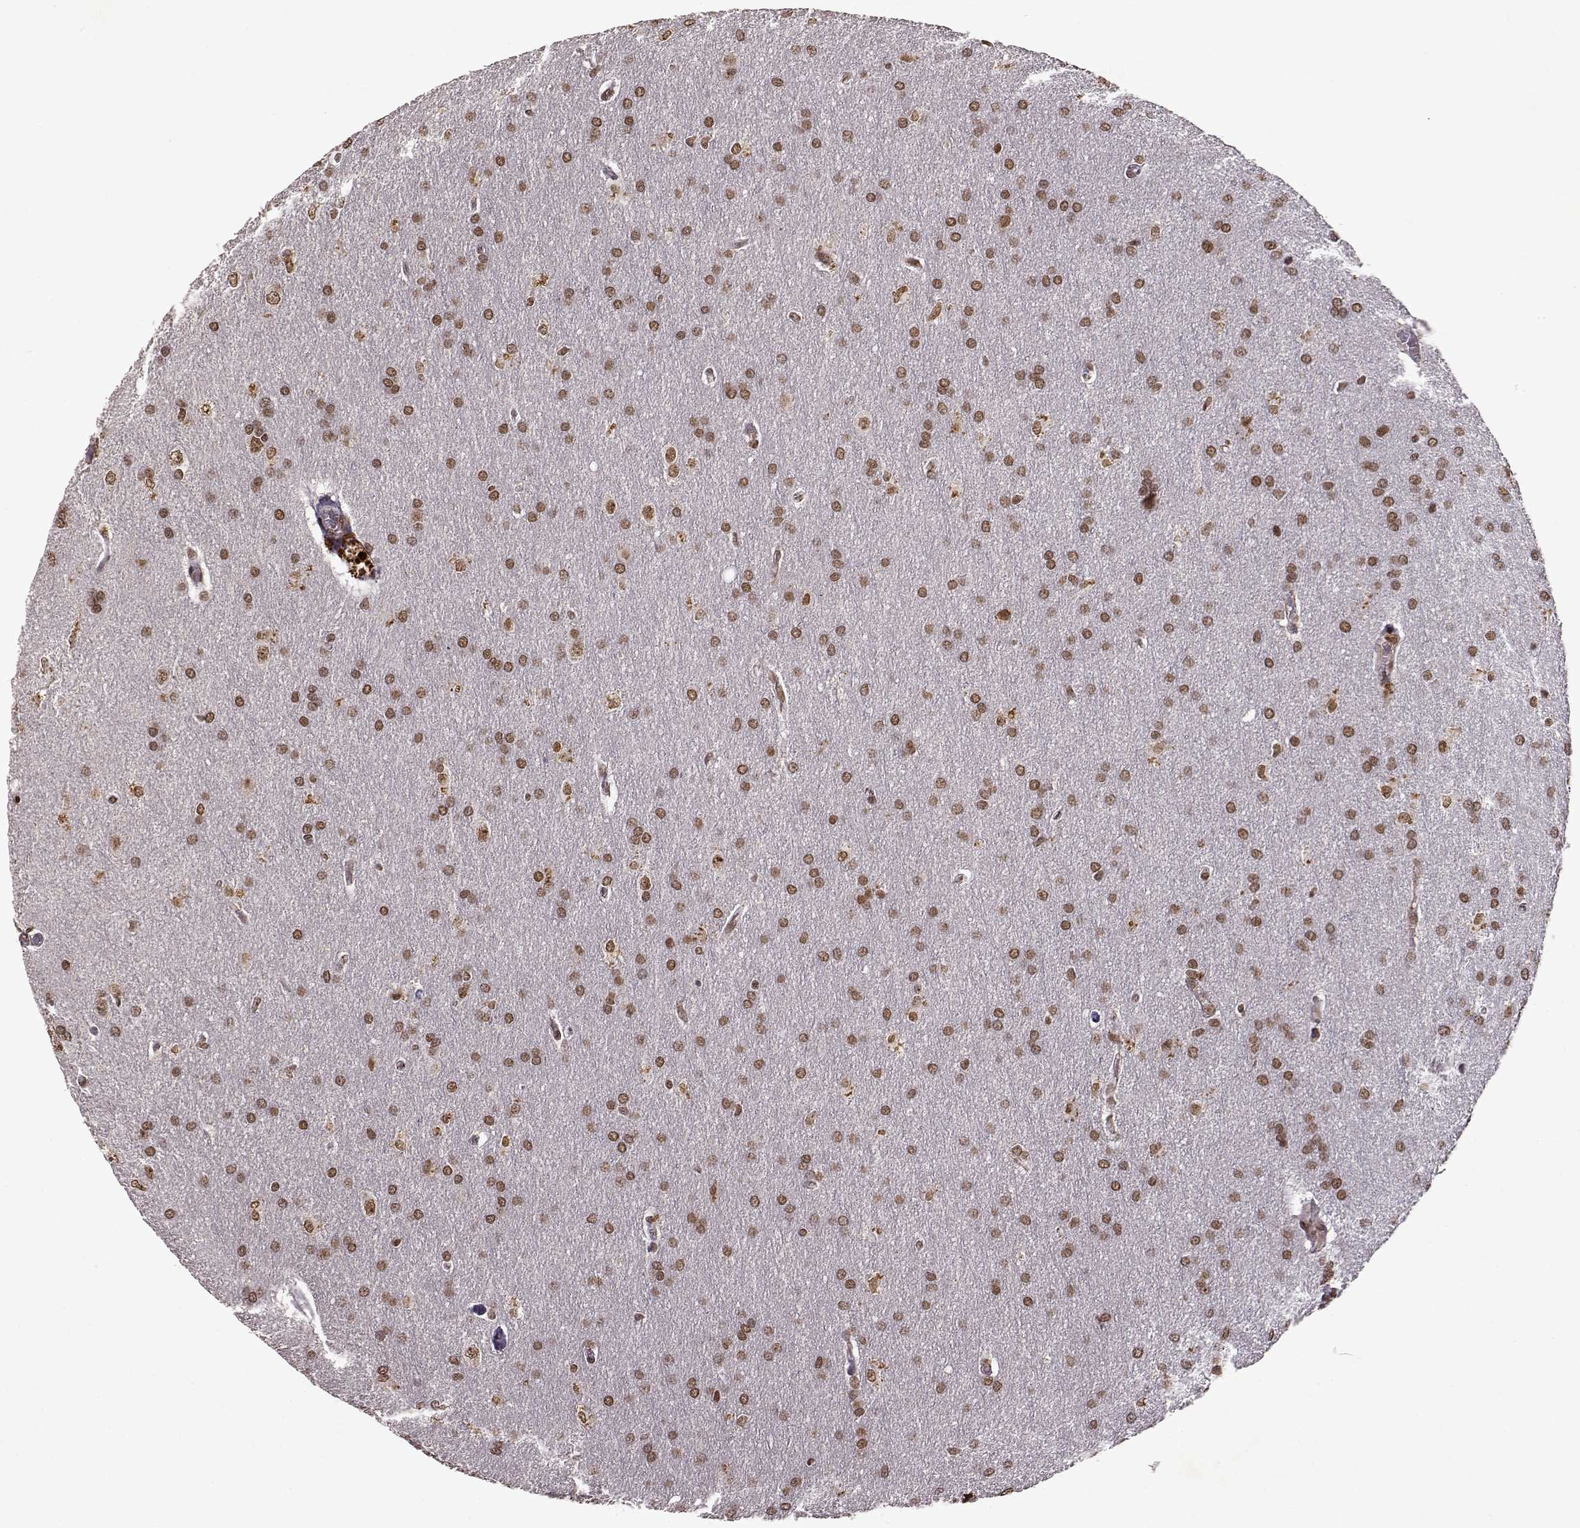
{"staining": {"intensity": "moderate", "quantity": ">75%", "location": "nuclear"}, "tissue": "glioma", "cell_type": "Tumor cells", "image_type": "cancer", "snomed": [{"axis": "morphology", "description": "Glioma, malignant, Low grade"}, {"axis": "topography", "description": "Brain"}], "caption": "Immunohistochemistry staining of malignant glioma (low-grade), which exhibits medium levels of moderate nuclear staining in approximately >75% of tumor cells indicating moderate nuclear protein staining. The staining was performed using DAB (brown) for protein detection and nuclei were counterstained in hematoxylin (blue).", "gene": "RRAGD", "patient": {"sex": "female", "age": 32}}